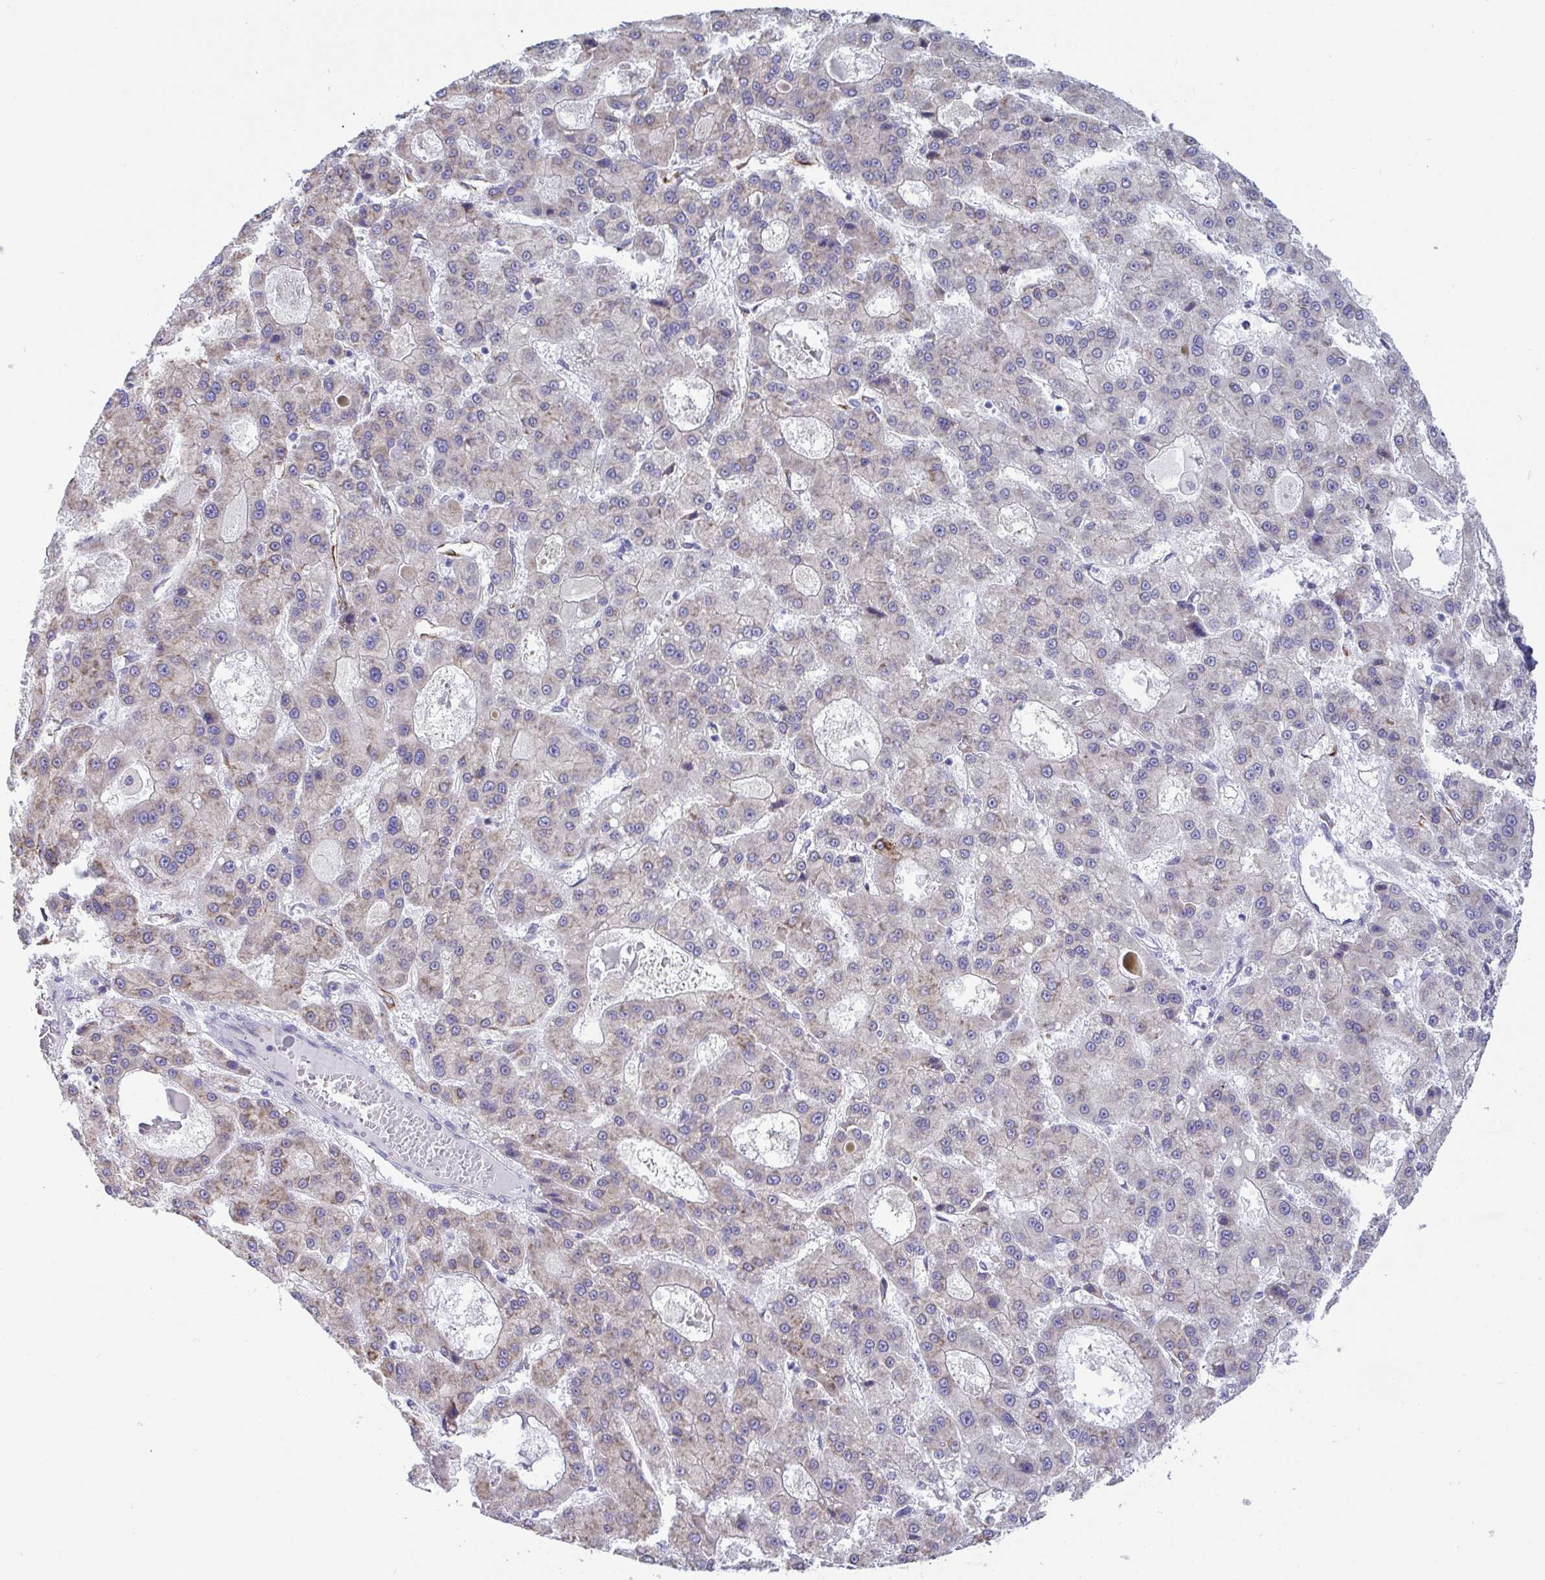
{"staining": {"intensity": "moderate", "quantity": "<25%", "location": "cytoplasmic/membranous"}, "tissue": "liver cancer", "cell_type": "Tumor cells", "image_type": "cancer", "snomed": [{"axis": "morphology", "description": "Carcinoma, Hepatocellular, NOS"}, {"axis": "topography", "description": "Liver"}], "caption": "A brown stain highlights moderate cytoplasmic/membranous positivity of a protein in human liver hepatocellular carcinoma tumor cells.", "gene": "ASPH", "patient": {"sex": "male", "age": 70}}